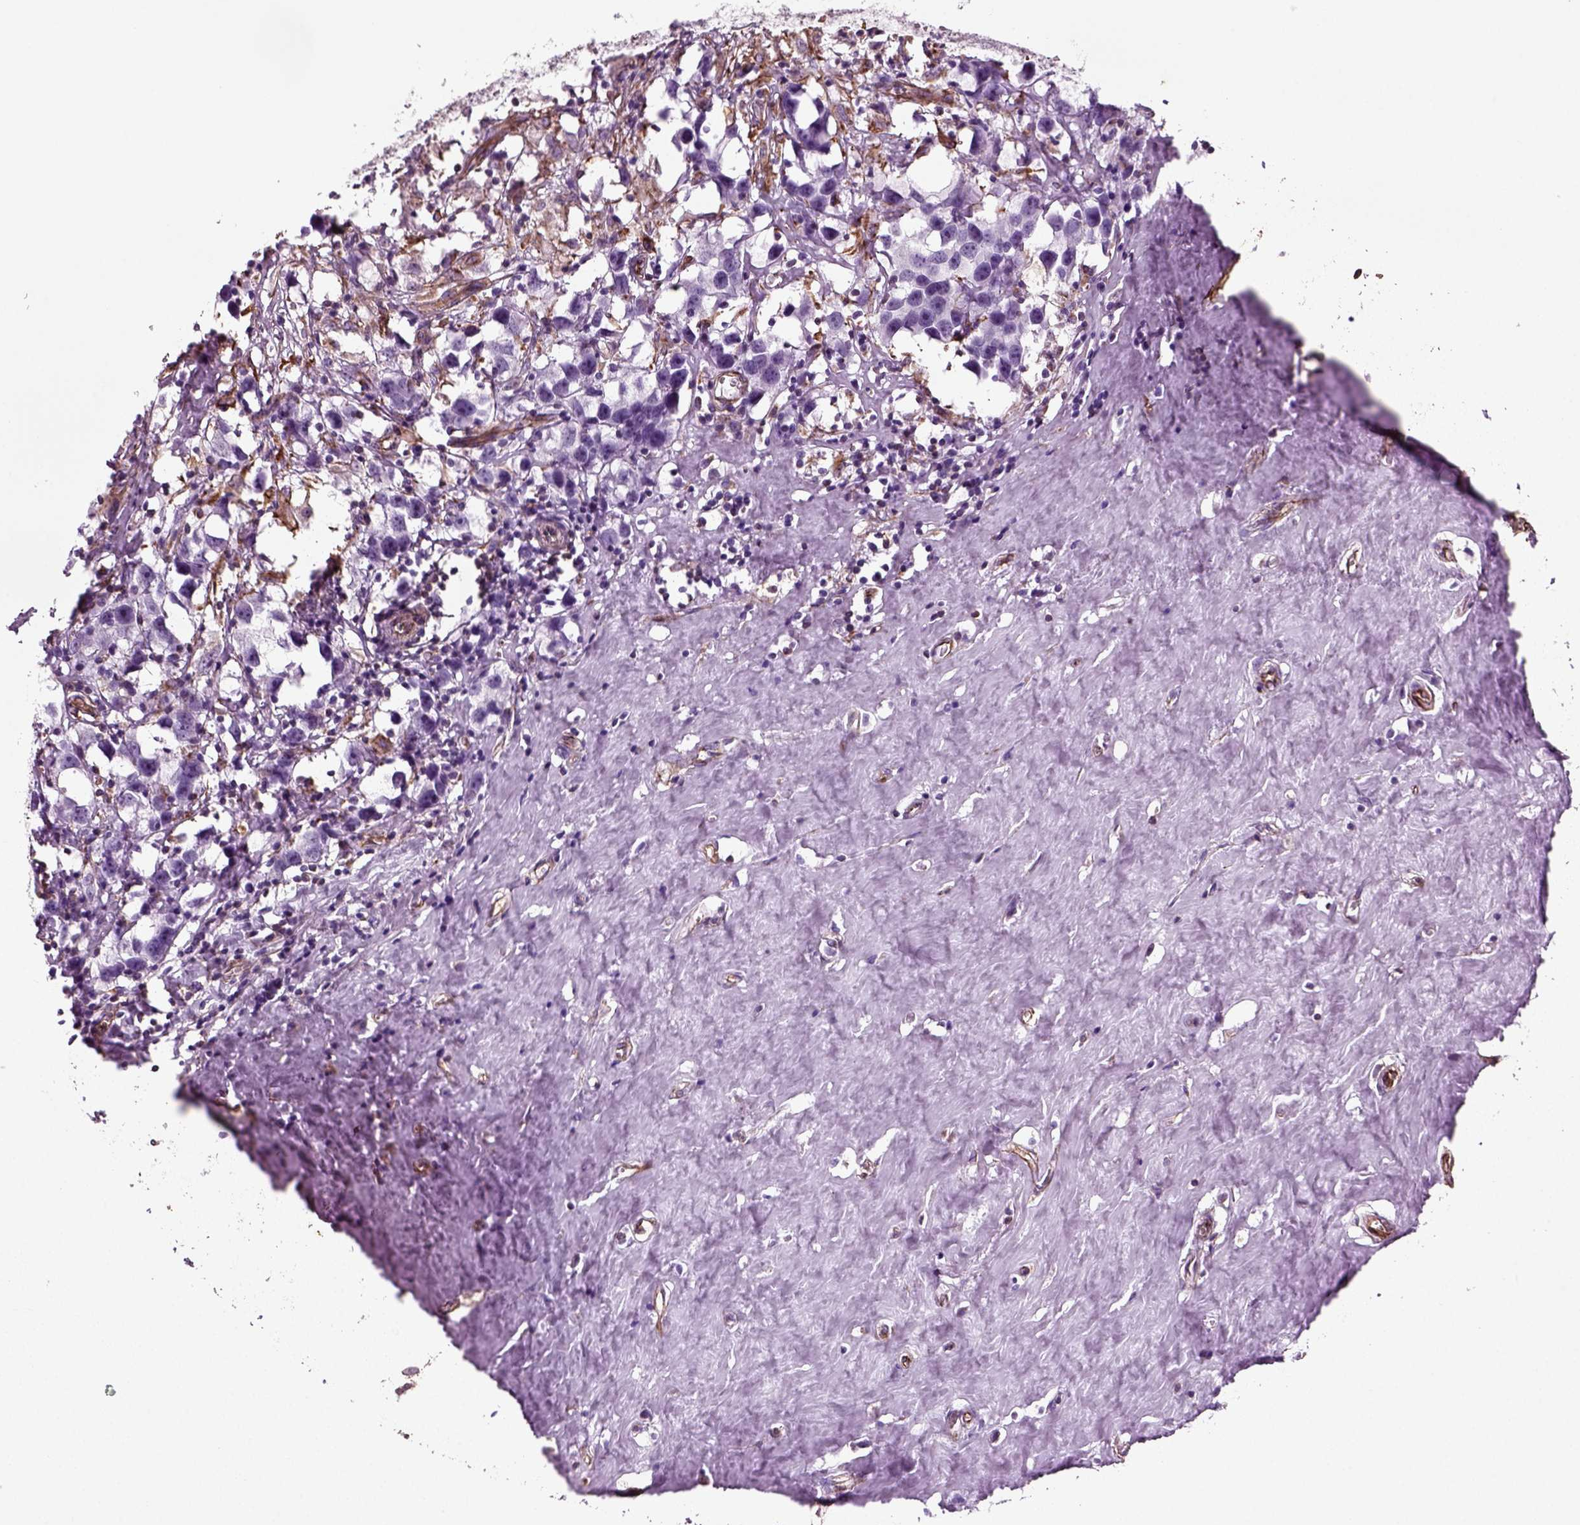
{"staining": {"intensity": "negative", "quantity": "none", "location": "none"}, "tissue": "testis cancer", "cell_type": "Tumor cells", "image_type": "cancer", "snomed": [{"axis": "morphology", "description": "Seminoma, NOS"}, {"axis": "topography", "description": "Testis"}], "caption": "High magnification brightfield microscopy of seminoma (testis) stained with DAB (3,3'-diaminobenzidine) (brown) and counterstained with hematoxylin (blue): tumor cells show no significant expression. (DAB (3,3'-diaminobenzidine) IHC, high magnification).", "gene": "ACER3", "patient": {"sex": "male", "age": 49}}